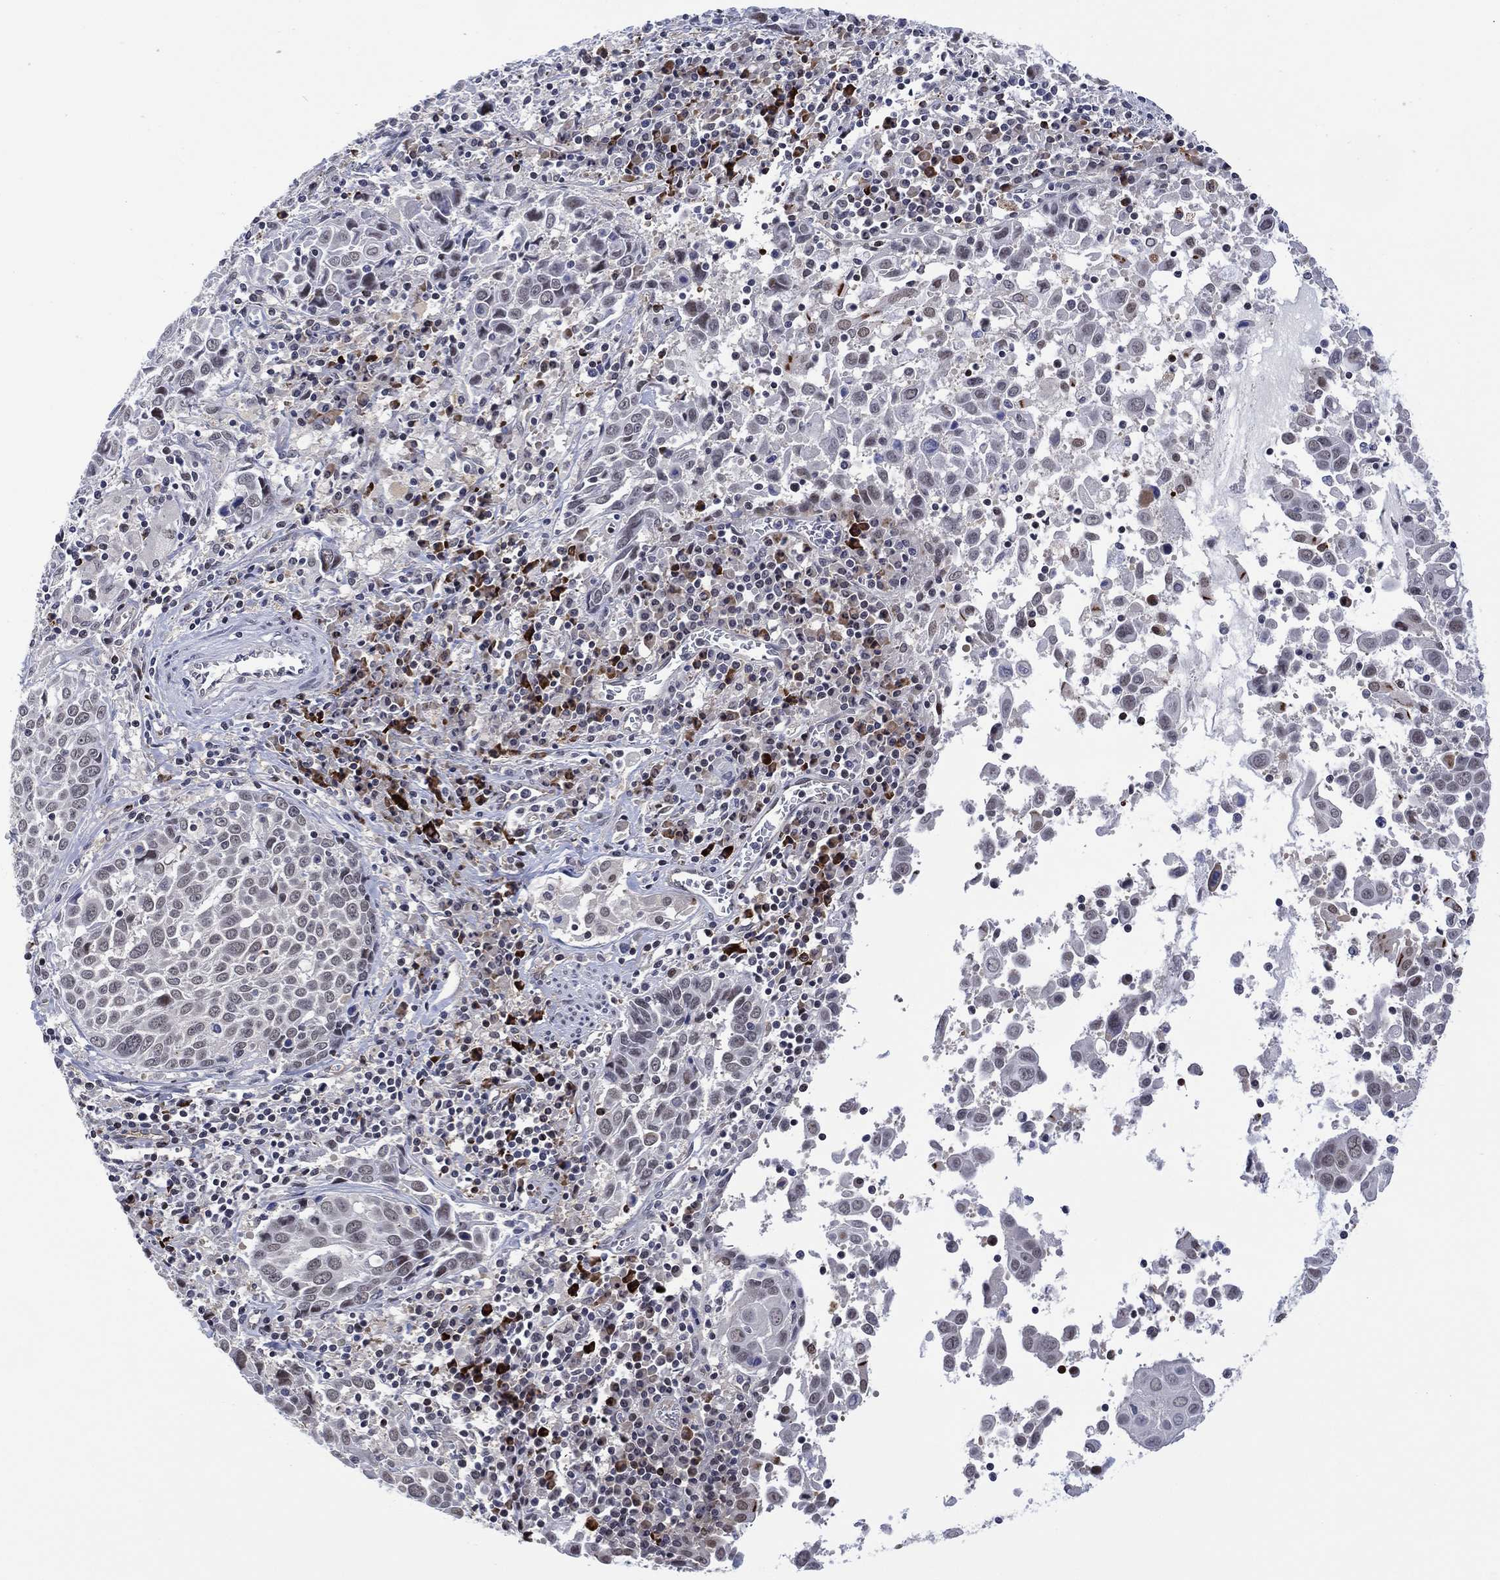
{"staining": {"intensity": "negative", "quantity": "none", "location": "none"}, "tissue": "lung cancer", "cell_type": "Tumor cells", "image_type": "cancer", "snomed": [{"axis": "morphology", "description": "Squamous cell carcinoma, NOS"}, {"axis": "topography", "description": "Lung"}], "caption": "The photomicrograph shows no significant staining in tumor cells of lung cancer. (Brightfield microscopy of DAB (3,3'-diaminobenzidine) immunohistochemistry at high magnification).", "gene": "DPP4", "patient": {"sex": "male", "age": 57}}